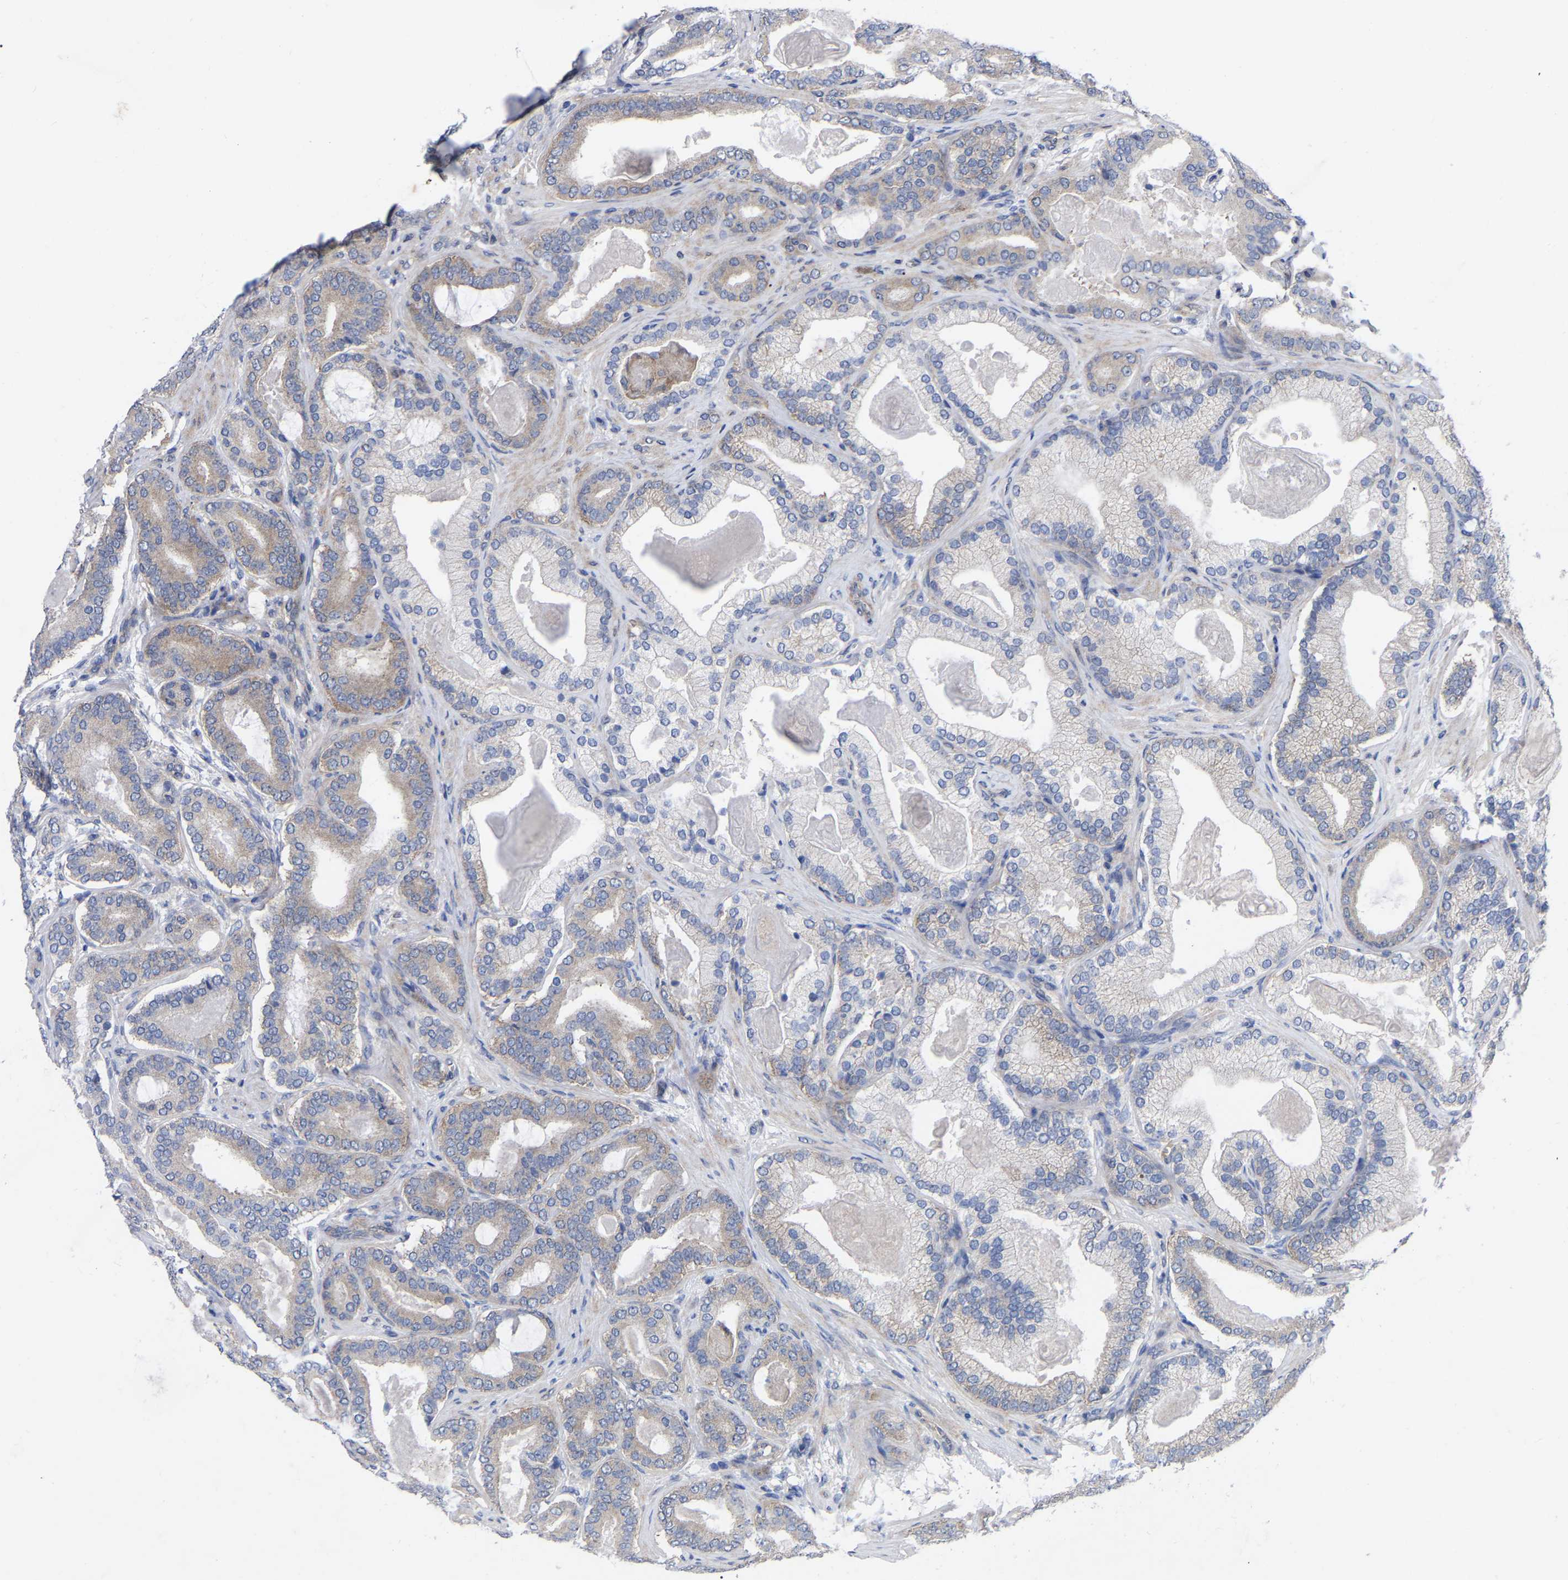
{"staining": {"intensity": "weak", "quantity": "<25%", "location": "cytoplasmic/membranous"}, "tissue": "prostate cancer", "cell_type": "Tumor cells", "image_type": "cancer", "snomed": [{"axis": "morphology", "description": "Adenocarcinoma, High grade"}, {"axis": "topography", "description": "Prostate"}], "caption": "A high-resolution histopathology image shows IHC staining of prostate cancer (high-grade adenocarcinoma), which shows no significant positivity in tumor cells. The staining is performed using DAB brown chromogen with nuclei counter-stained in using hematoxylin.", "gene": "TCP1", "patient": {"sex": "male", "age": 60}}